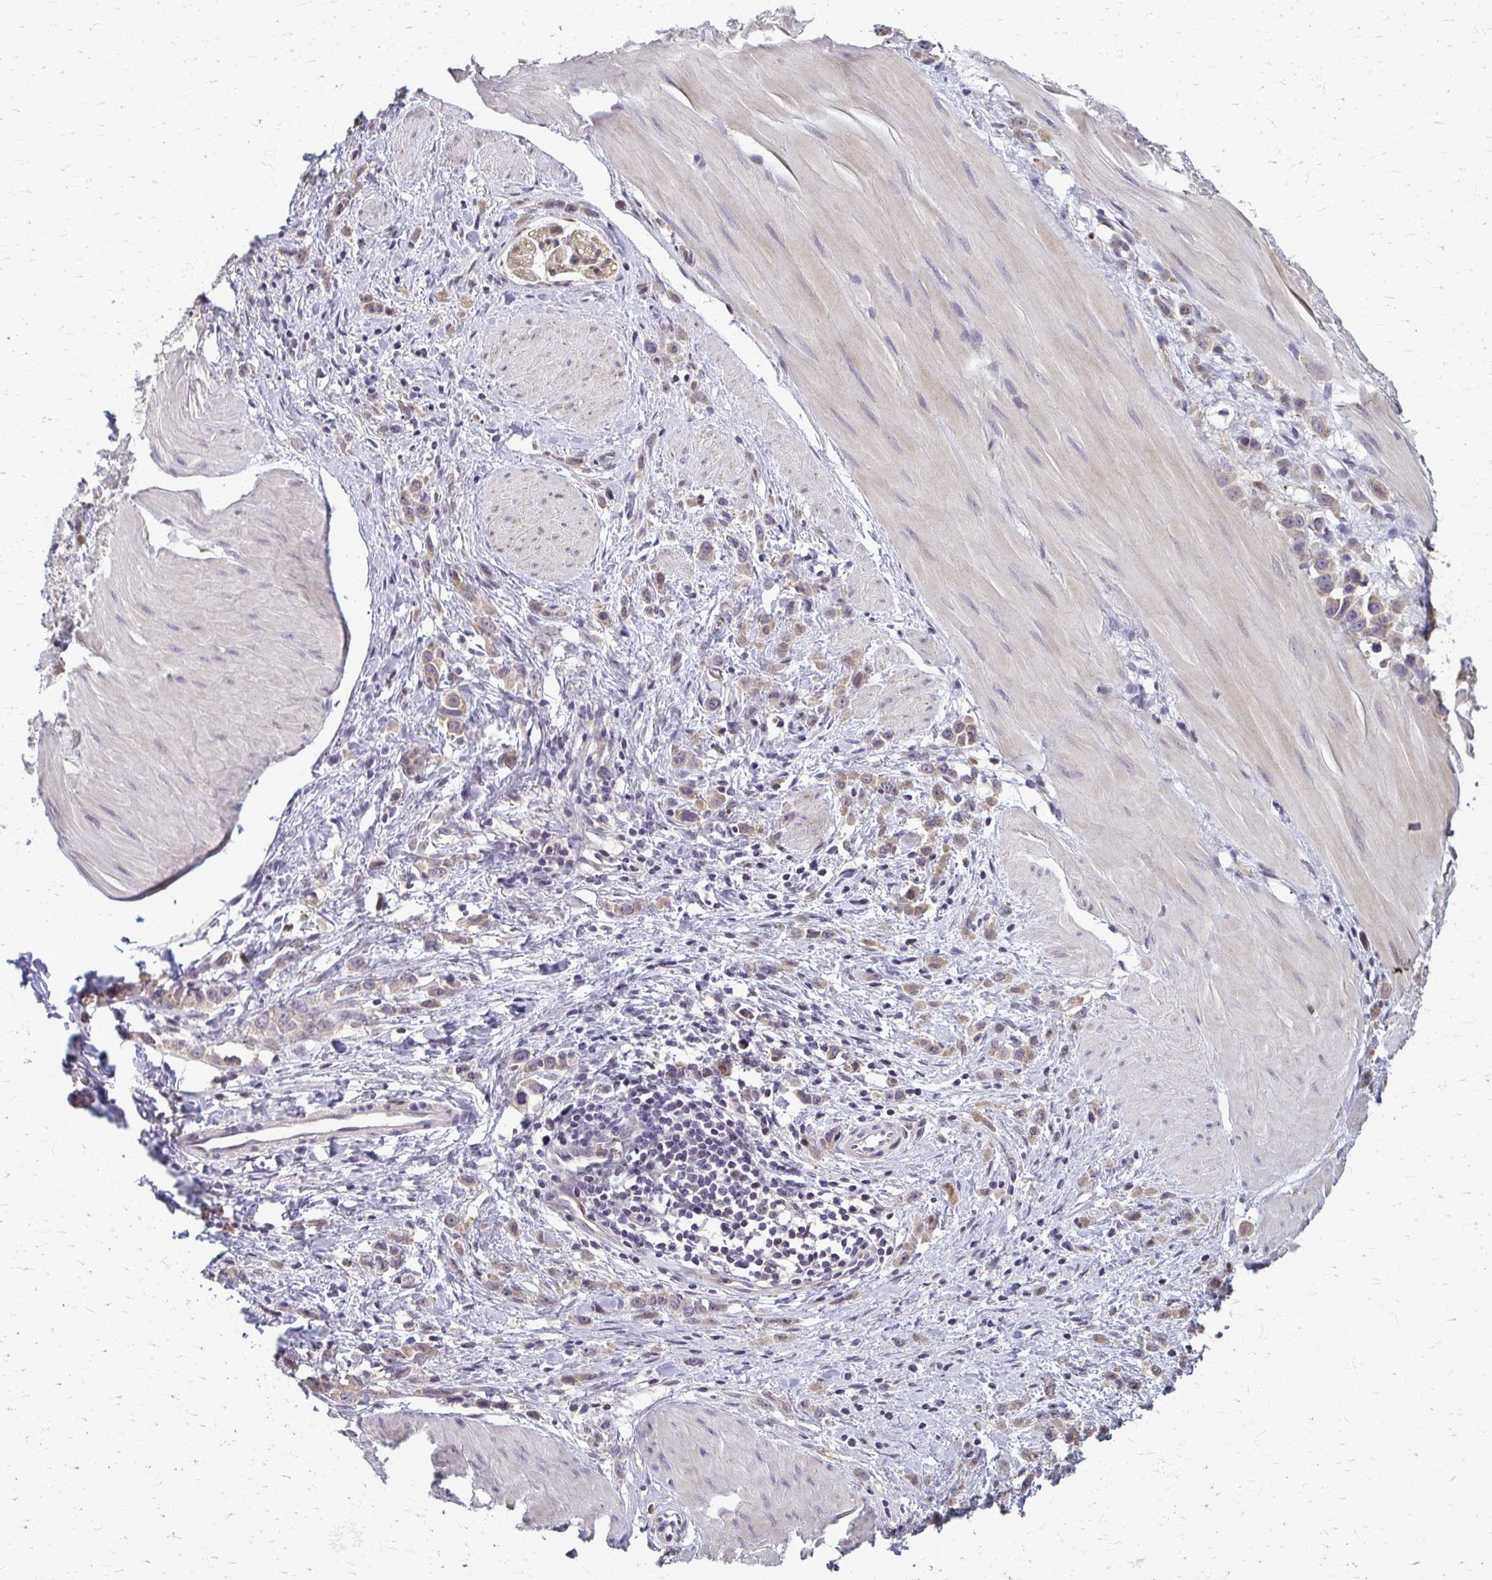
{"staining": {"intensity": "weak", "quantity": "<25%", "location": "cytoplasmic/membranous"}, "tissue": "stomach cancer", "cell_type": "Tumor cells", "image_type": "cancer", "snomed": [{"axis": "morphology", "description": "Adenocarcinoma, NOS"}, {"axis": "topography", "description": "Stomach"}], "caption": "Immunohistochemical staining of human adenocarcinoma (stomach) demonstrates no significant positivity in tumor cells.", "gene": "ZNF34", "patient": {"sex": "male", "age": 47}}